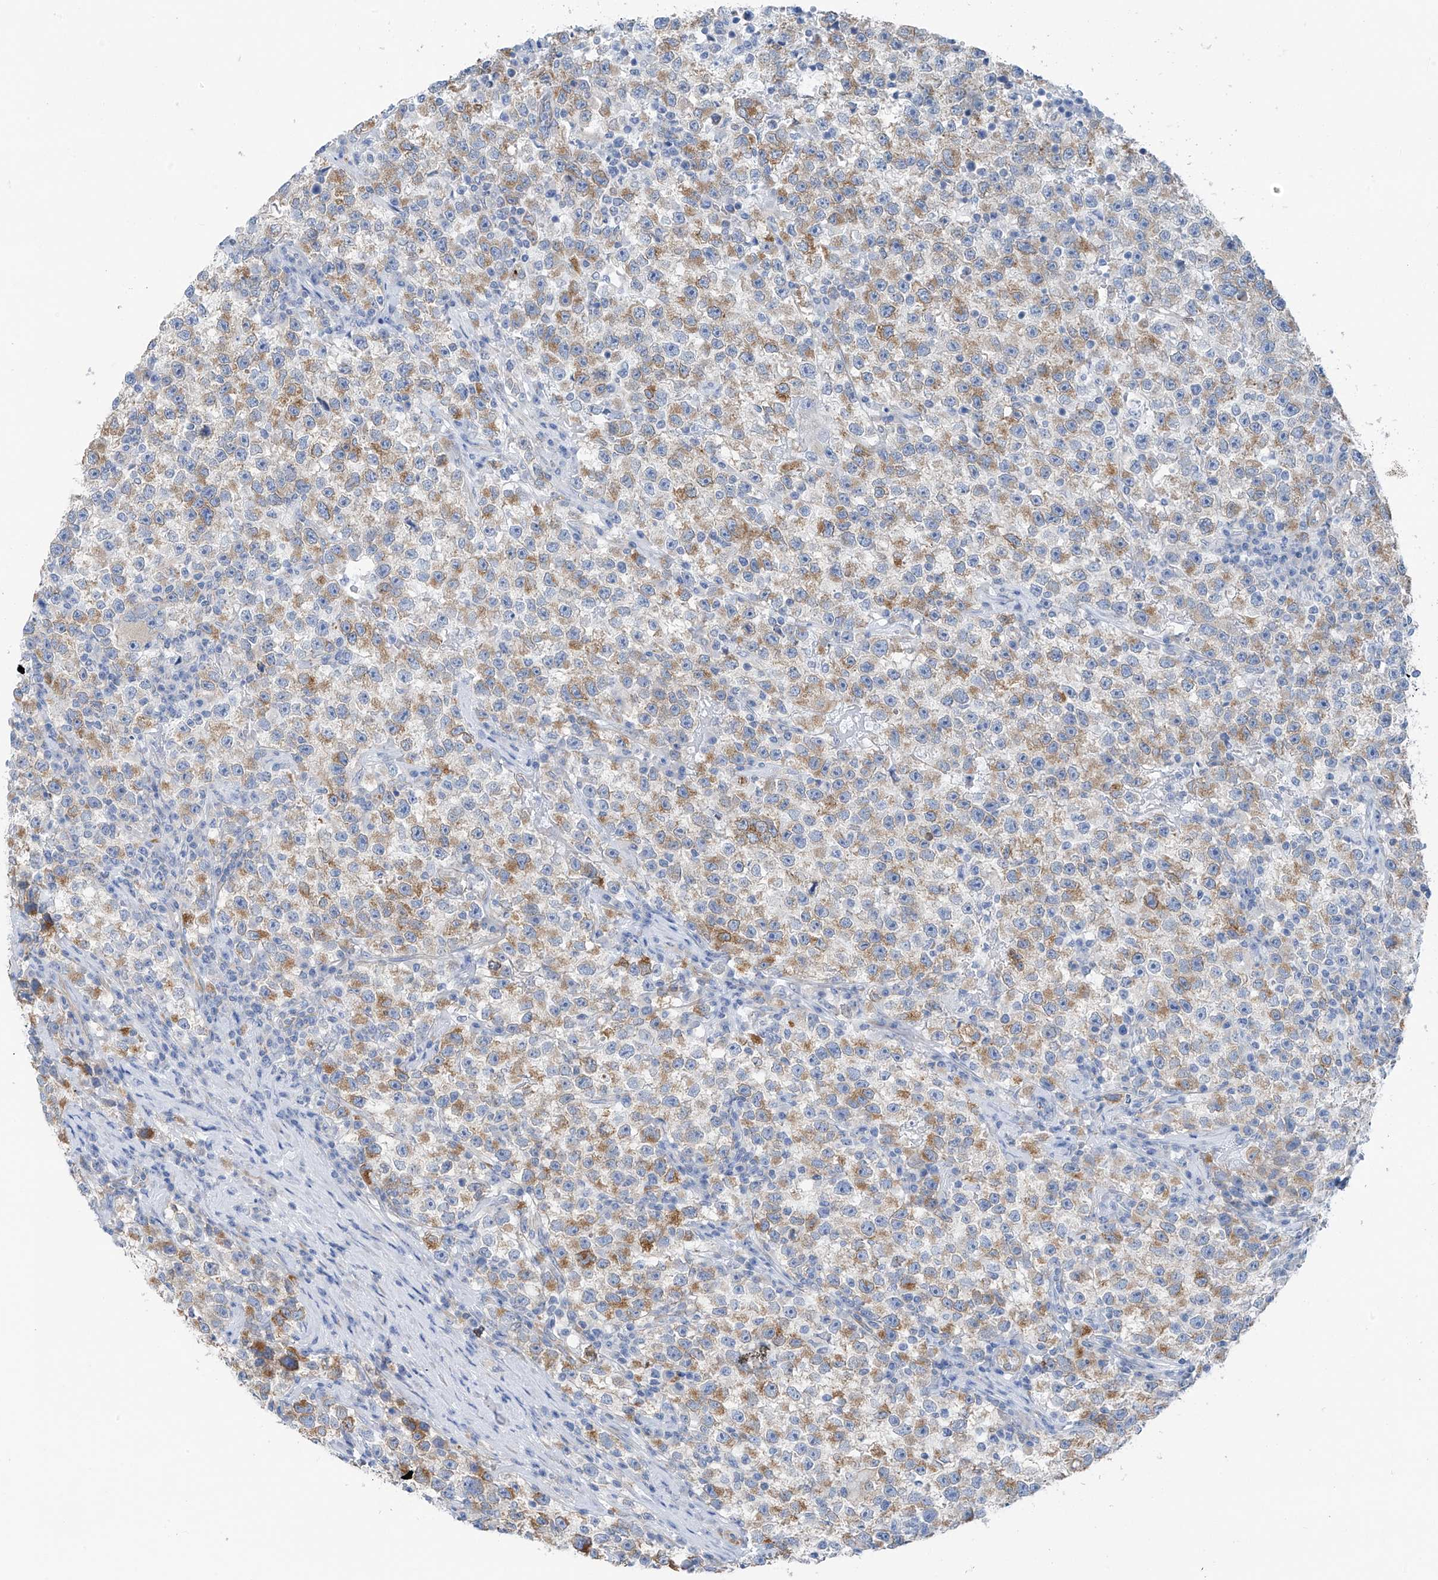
{"staining": {"intensity": "moderate", "quantity": ">75%", "location": "cytoplasmic/membranous"}, "tissue": "testis cancer", "cell_type": "Tumor cells", "image_type": "cancer", "snomed": [{"axis": "morphology", "description": "Seminoma, NOS"}, {"axis": "topography", "description": "Testis"}], "caption": "Immunohistochemistry (IHC) of human testis cancer (seminoma) reveals medium levels of moderate cytoplasmic/membranous staining in approximately >75% of tumor cells.", "gene": "RCN2", "patient": {"sex": "male", "age": 22}}